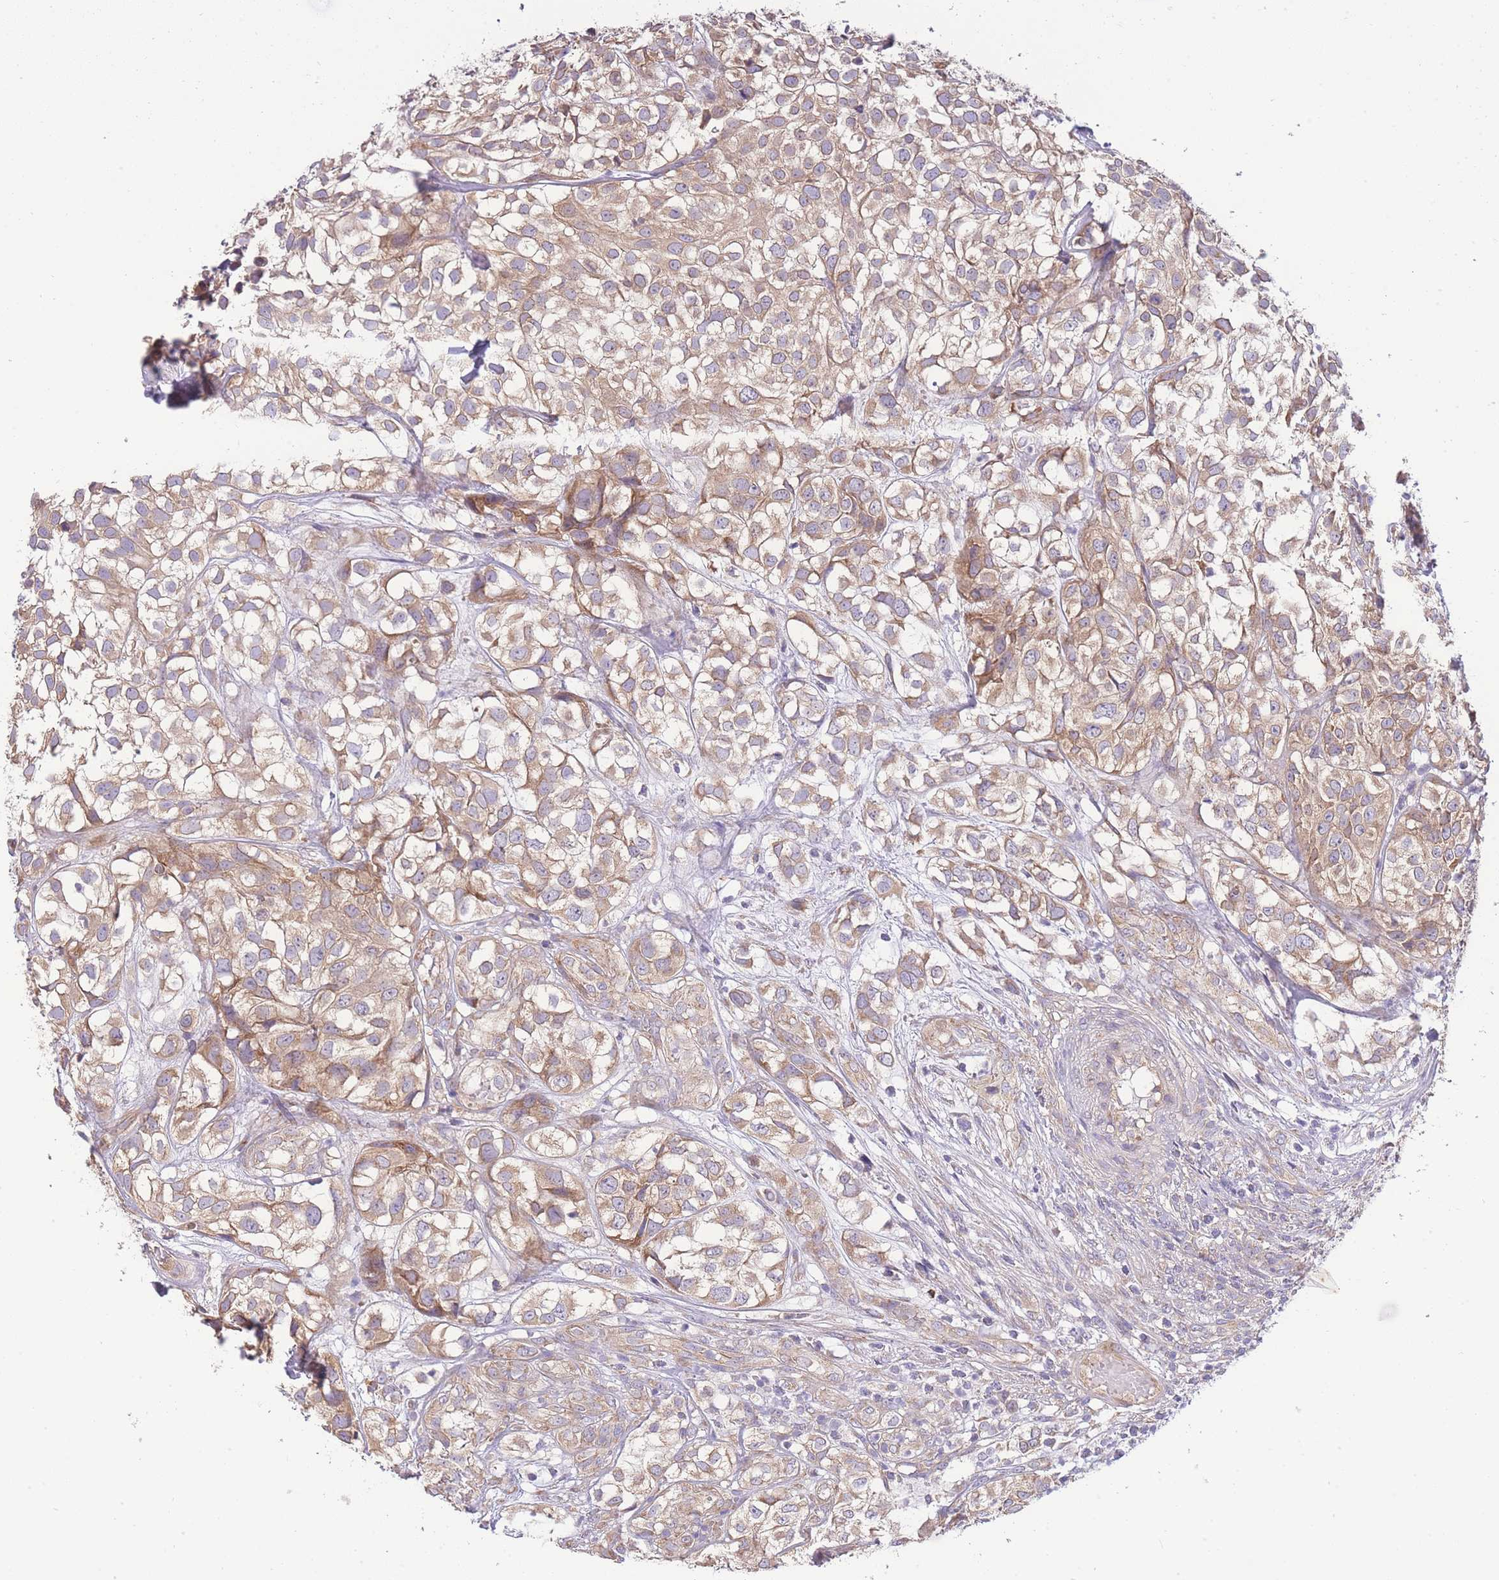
{"staining": {"intensity": "moderate", "quantity": ">75%", "location": "cytoplasmic/membranous"}, "tissue": "urothelial cancer", "cell_type": "Tumor cells", "image_type": "cancer", "snomed": [{"axis": "morphology", "description": "Urothelial carcinoma, High grade"}, {"axis": "topography", "description": "Urinary bladder"}], "caption": "A brown stain shows moderate cytoplasmic/membranous positivity of a protein in urothelial cancer tumor cells. (DAB IHC, brown staining for protein, blue staining for nuclei).", "gene": "BEX1", "patient": {"sex": "male", "age": 56}}